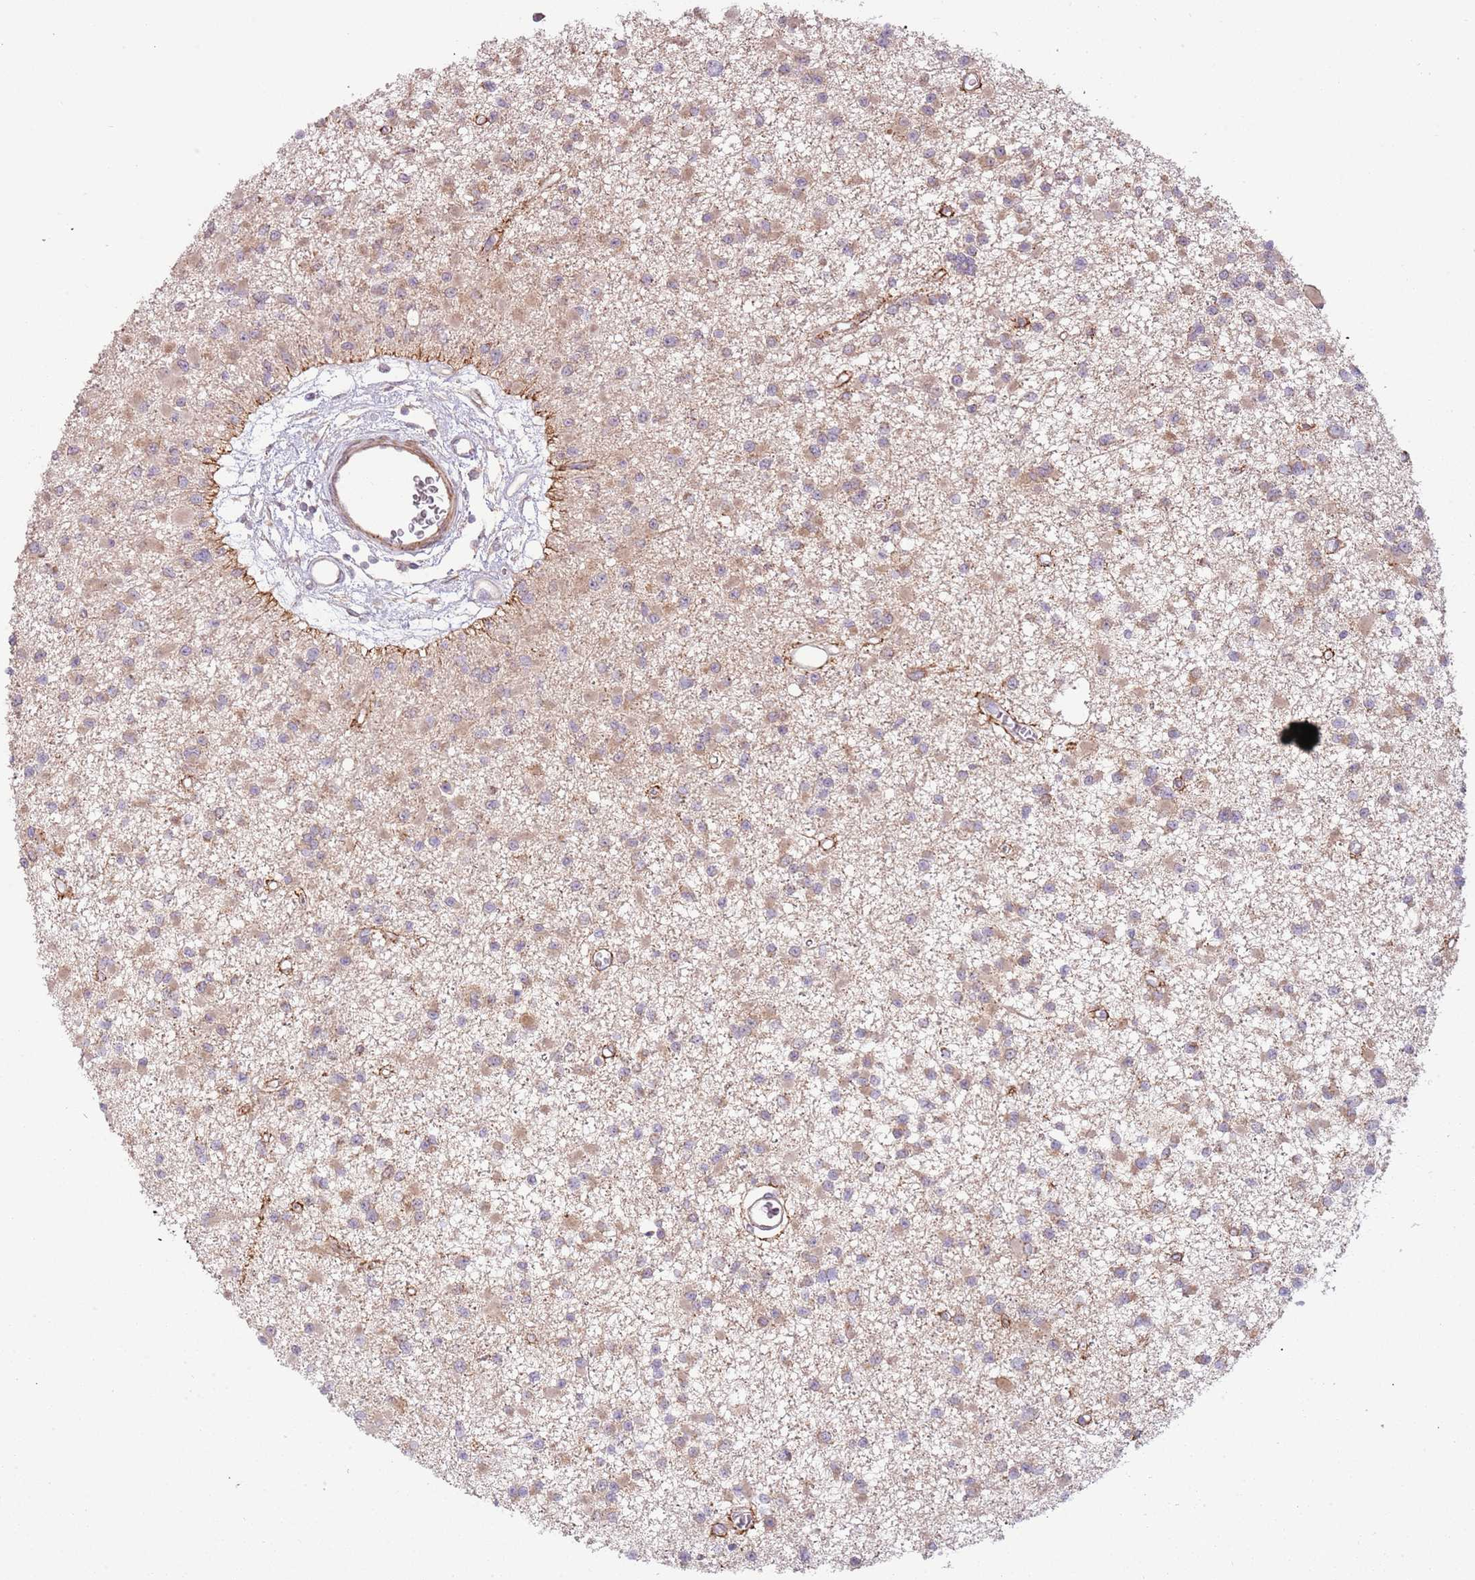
{"staining": {"intensity": "weak", "quantity": "25%-75%", "location": "cytoplasmic/membranous"}, "tissue": "glioma", "cell_type": "Tumor cells", "image_type": "cancer", "snomed": [{"axis": "morphology", "description": "Glioma, malignant, Low grade"}, {"axis": "topography", "description": "Brain"}], "caption": "There is low levels of weak cytoplasmic/membranous positivity in tumor cells of low-grade glioma (malignant), as demonstrated by immunohistochemical staining (brown color).", "gene": "DTD2", "patient": {"sex": "female", "age": 22}}